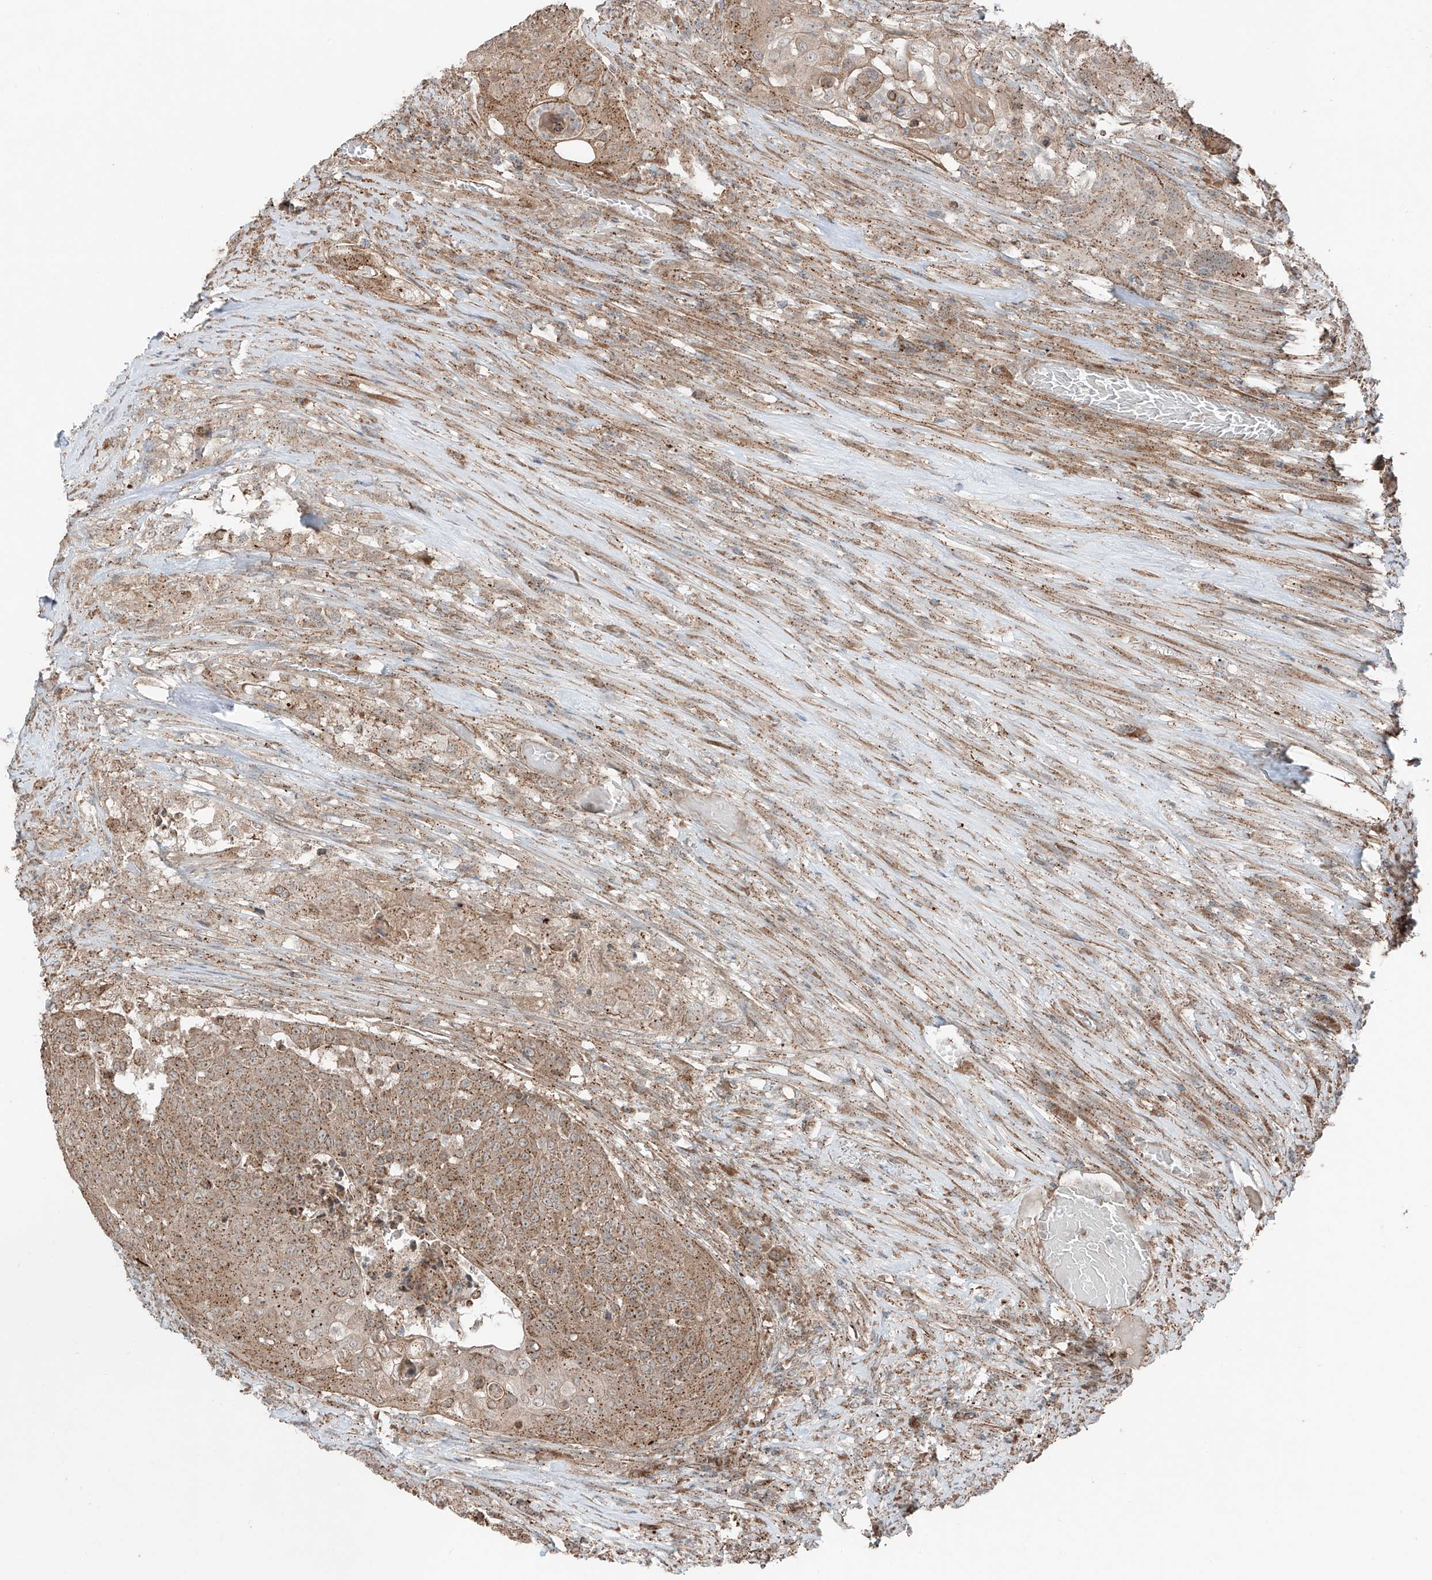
{"staining": {"intensity": "moderate", "quantity": ">75%", "location": "cytoplasmic/membranous"}, "tissue": "urothelial cancer", "cell_type": "Tumor cells", "image_type": "cancer", "snomed": [{"axis": "morphology", "description": "Urothelial carcinoma, High grade"}, {"axis": "topography", "description": "Urinary bladder"}], "caption": "Approximately >75% of tumor cells in urothelial cancer show moderate cytoplasmic/membranous protein staining as visualized by brown immunohistochemical staining.", "gene": "CEP162", "patient": {"sex": "female", "age": 63}}